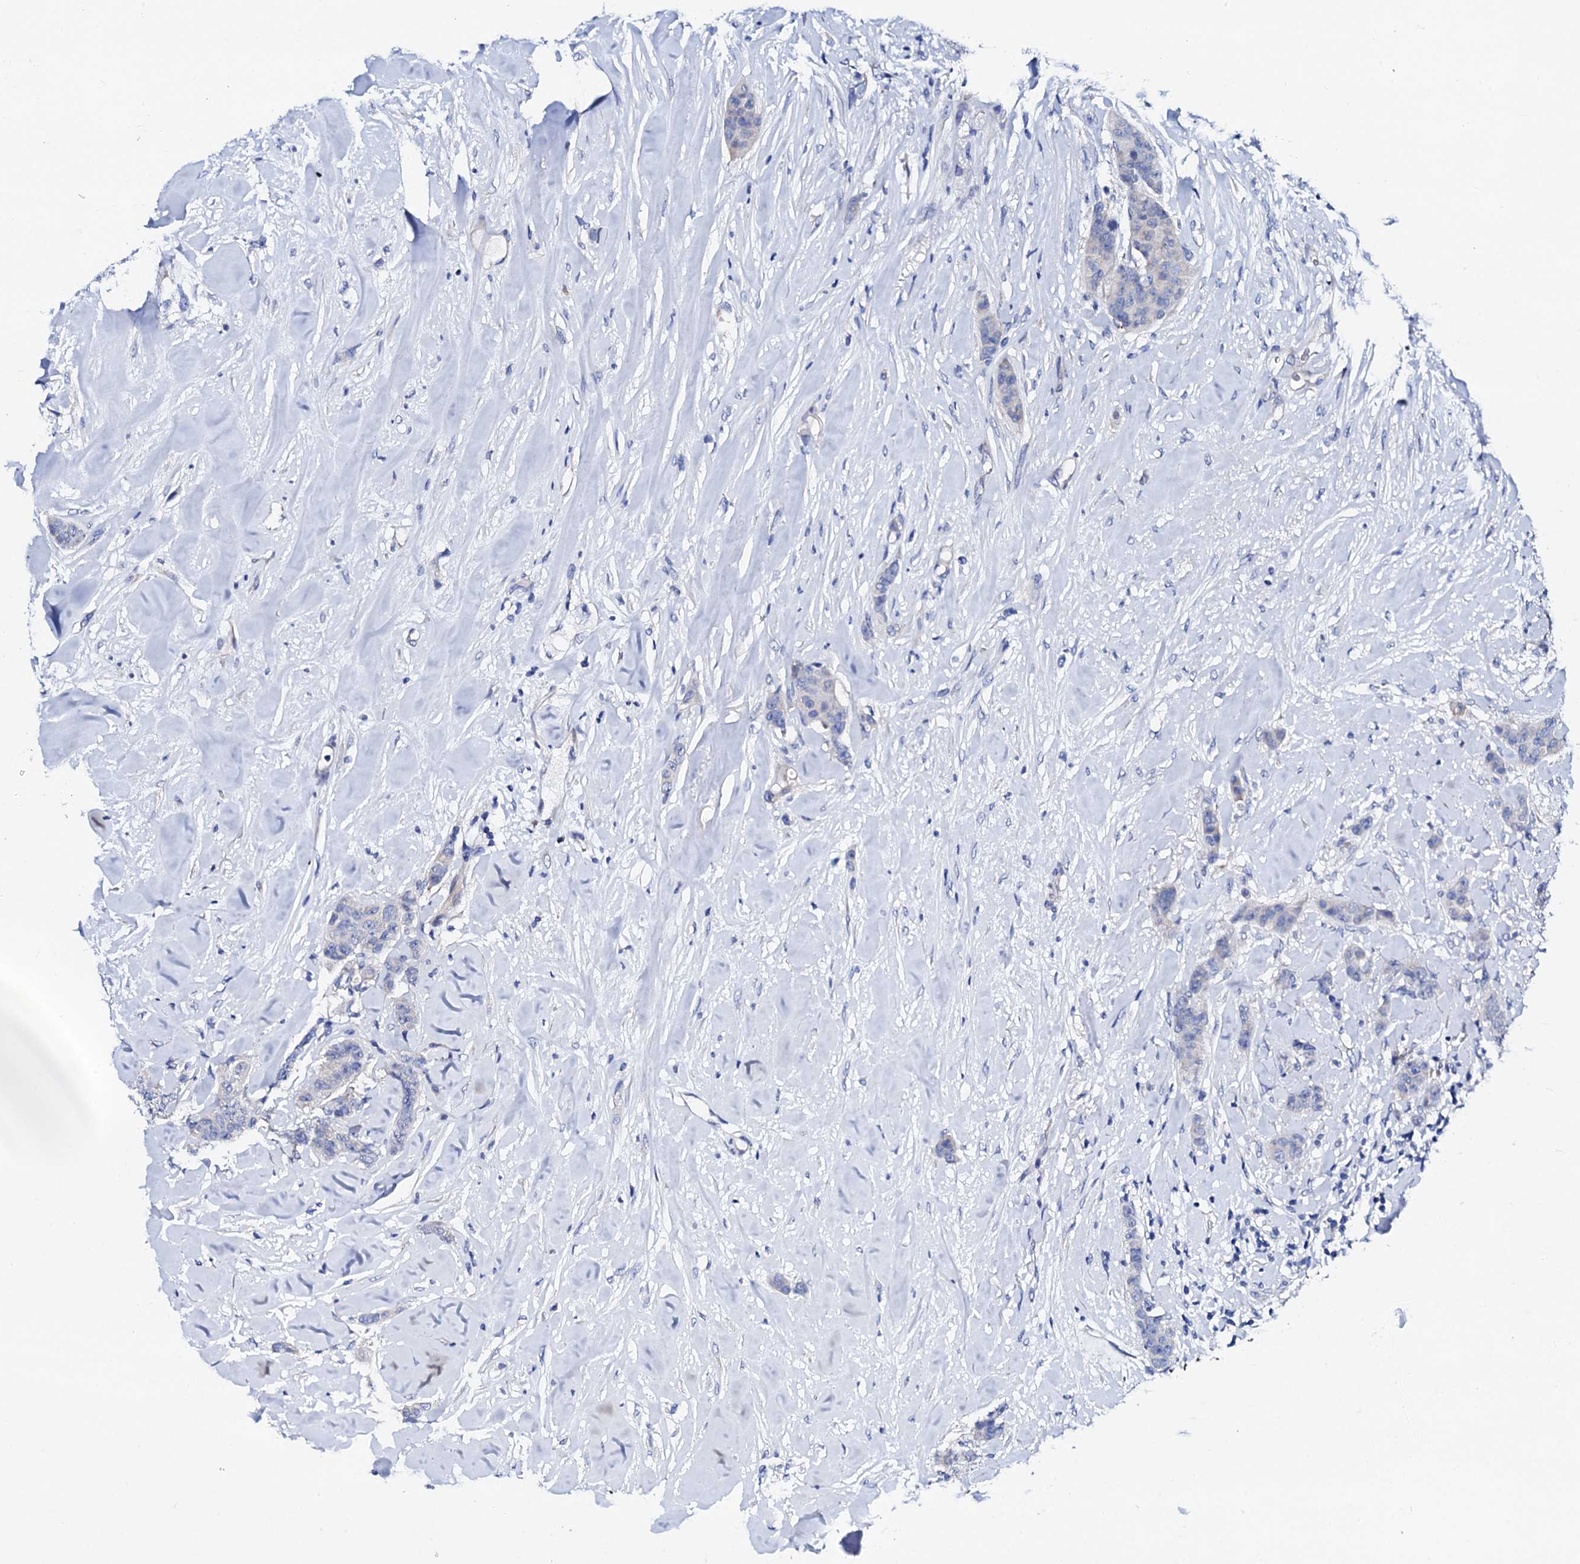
{"staining": {"intensity": "negative", "quantity": "none", "location": "none"}, "tissue": "breast cancer", "cell_type": "Tumor cells", "image_type": "cancer", "snomed": [{"axis": "morphology", "description": "Duct carcinoma"}, {"axis": "topography", "description": "Breast"}], "caption": "High power microscopy image of an IHC photomicrograph of intraductal carcinoma (breast), revealing no significant staining in tumor cells. (Brightfield microscopy of DAB IHC at high magnification).", "gene": "TRDN", "patient": {"sex": "female", "age": 40}}